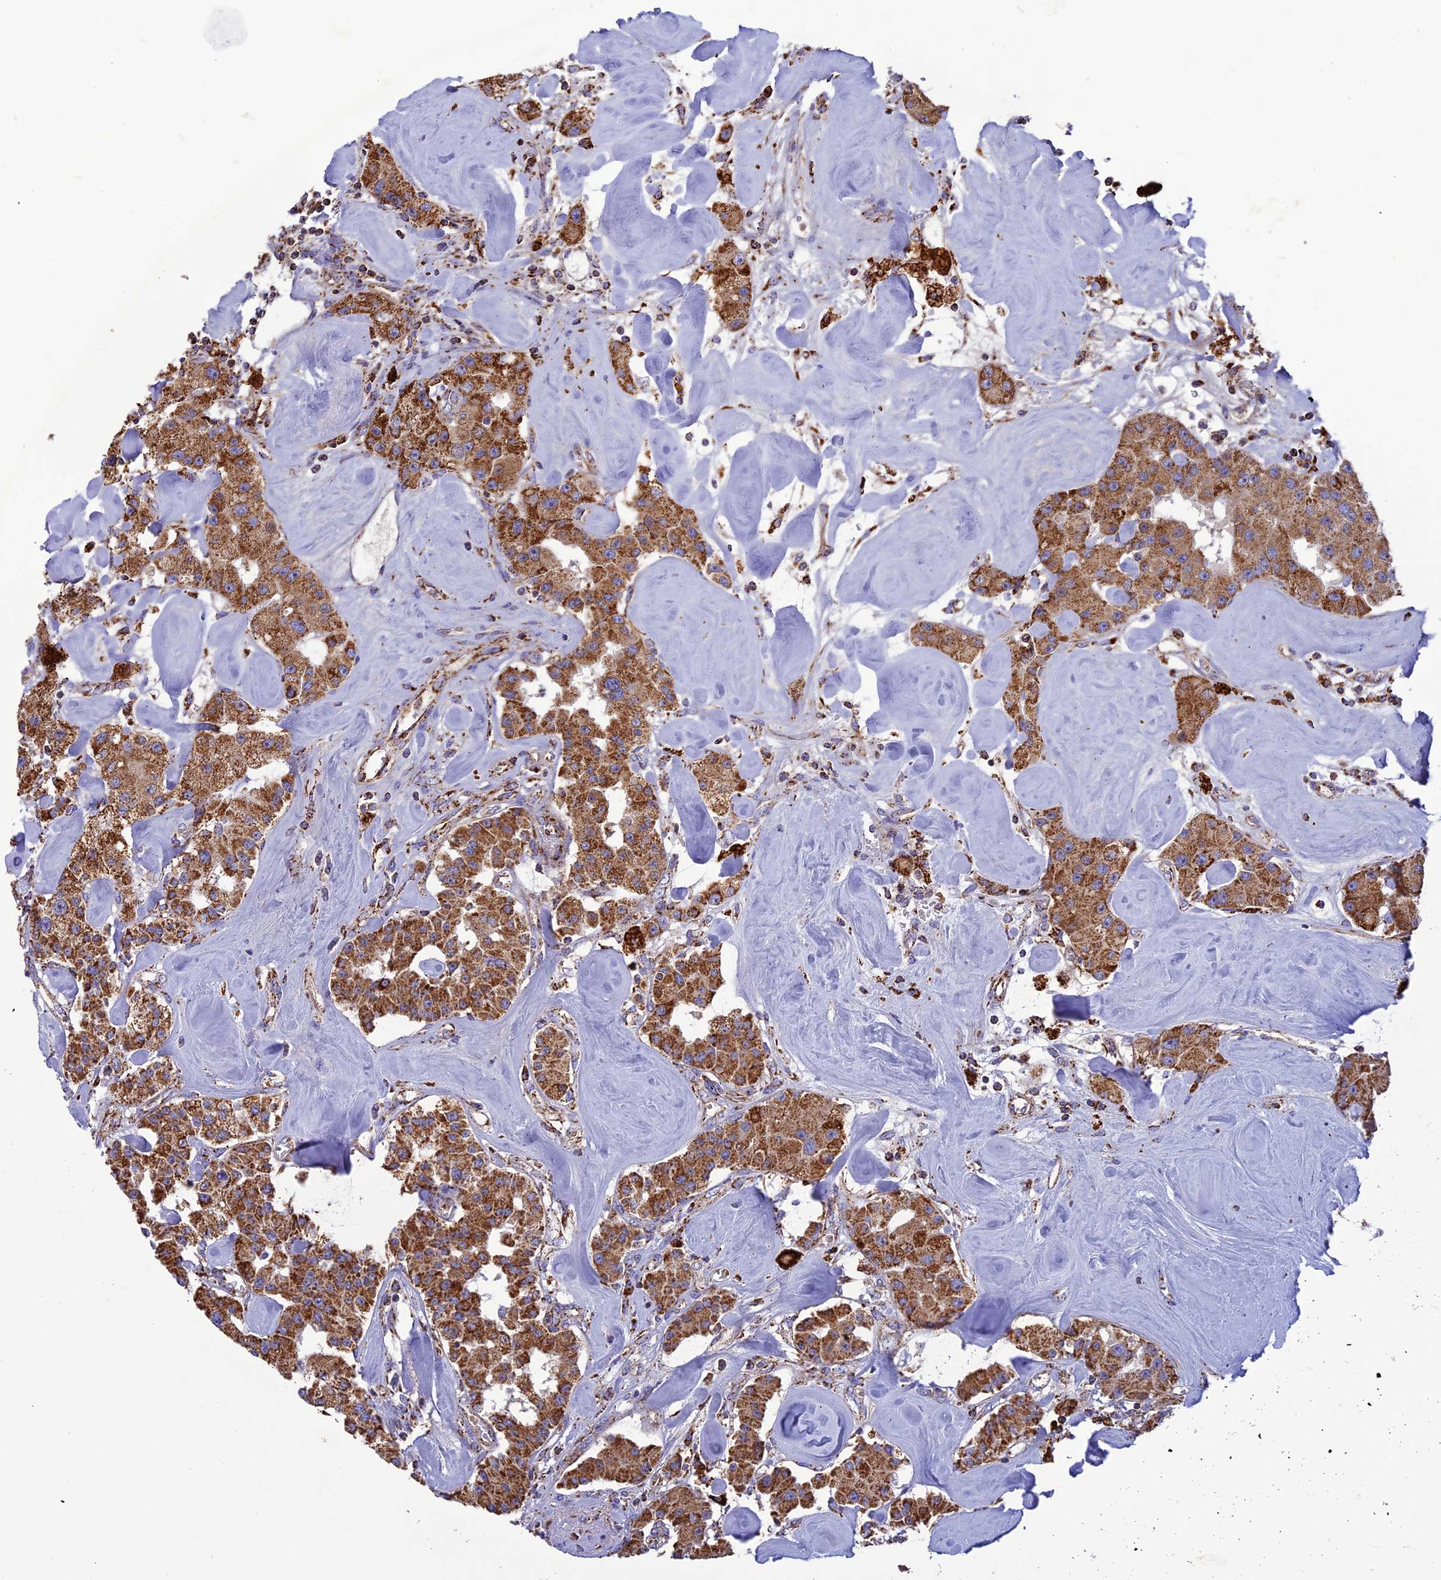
{"staining": {"intensity": "strong", "quantity": ">75%", "location": "cytoplasmic/membranous"}, "tissue": "carcinoid", "cell_type": "Tumor cells", "image_type": "cancer", "snomed": [{"axis": "morphology", "description": "Carcinoid, malignant, NOS"}, {"axis": "topography", "description": "Pancreas"}], "caption": "Tumor cells demonstrate strong cytoplasmic/membranous positivity in about >75% of cells in malignant carcinoid.", "gene": "KCNG1", "patient": {"sex": "male", "age": 41}}